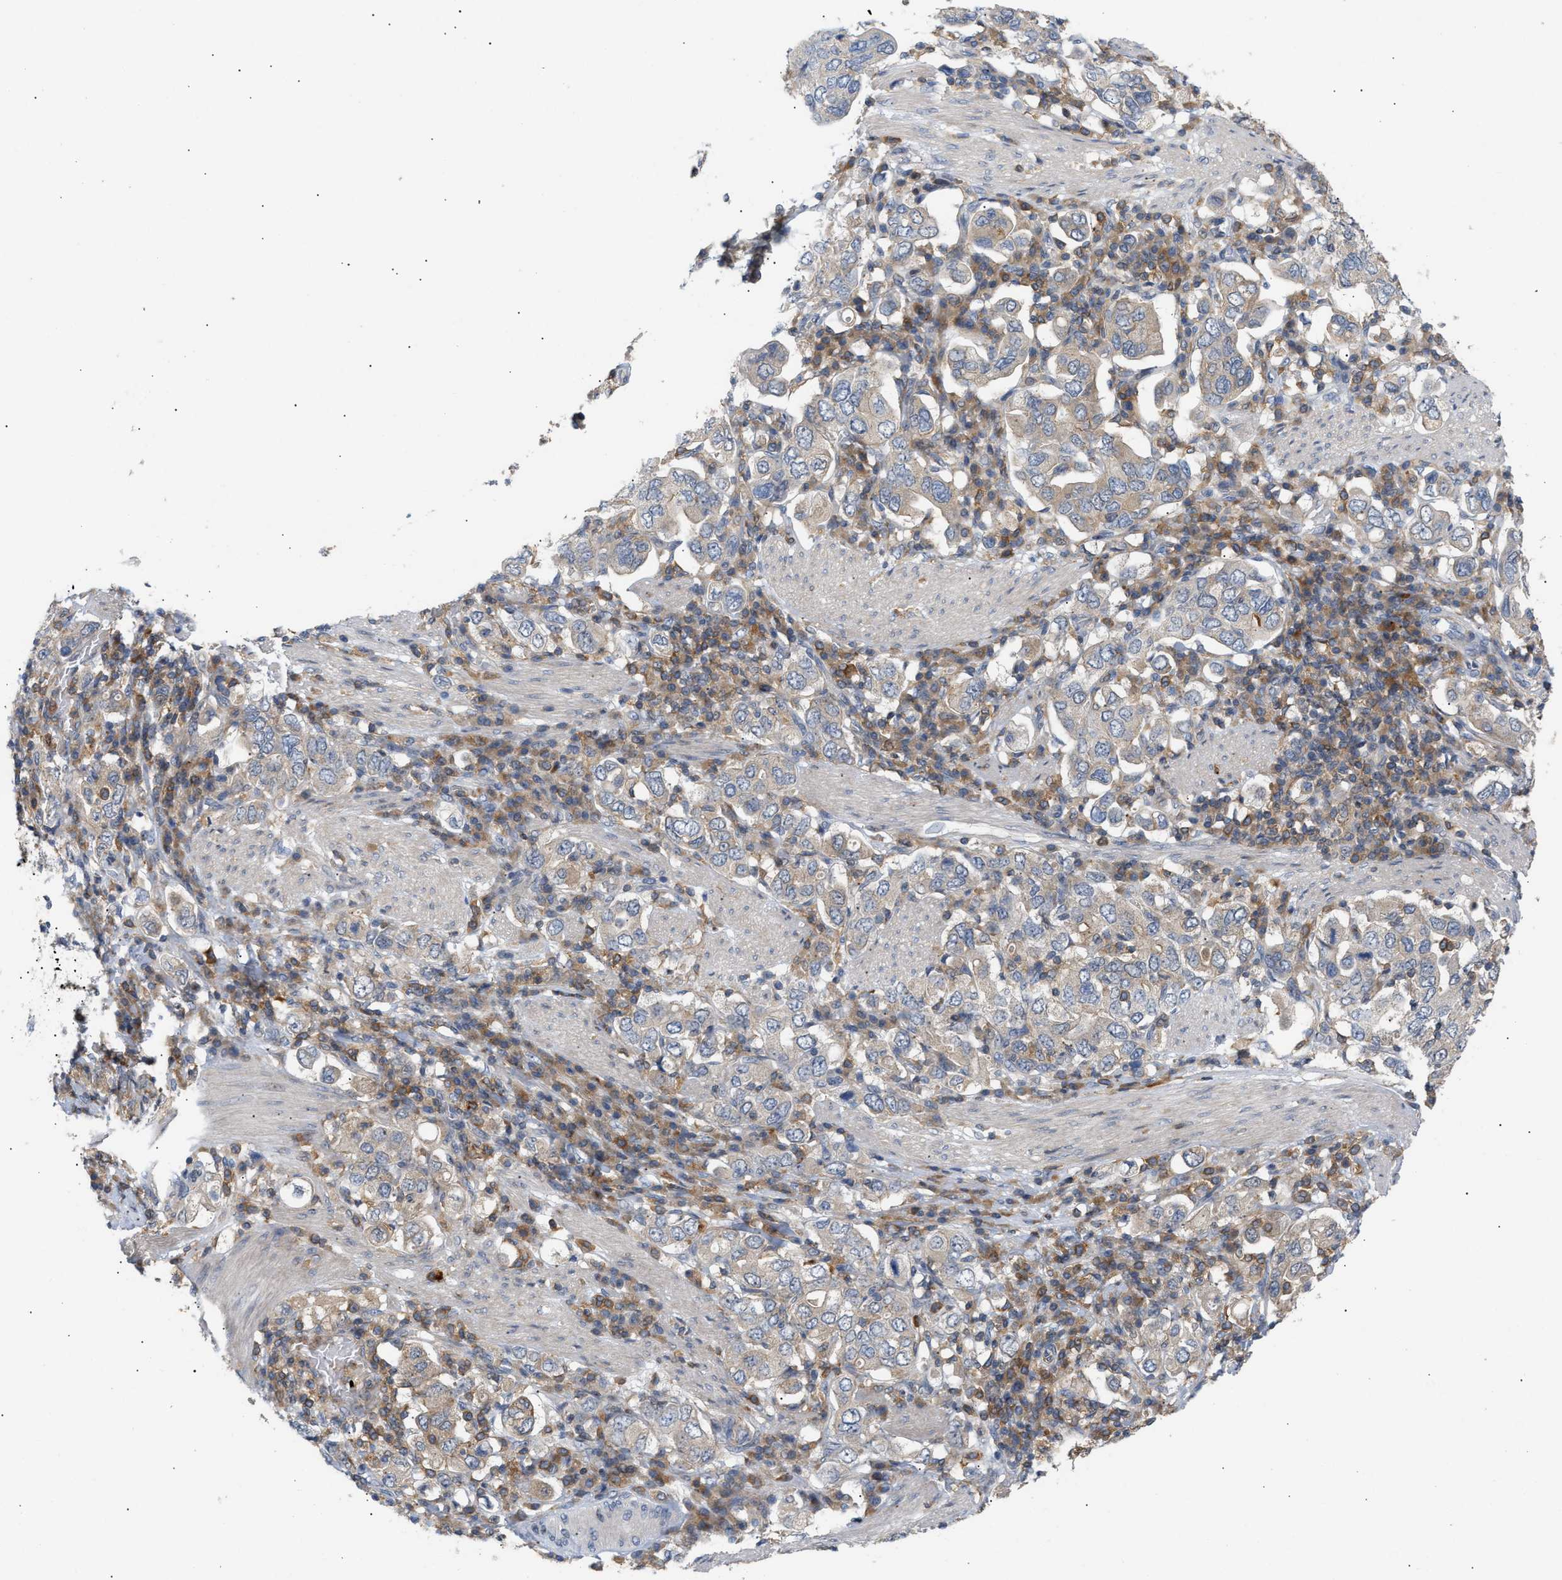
{"staining": {"intensity": "moderate", "quantity": "<25%", "location": "cytoplasmic/membranous"}, "tissue": "stomach cancer", "cell_type": "Tumor cells", "image_type": "cancer", "snomed": [{"axis": "morphology", "description": "Adenocarcinoma, NOS"}, {"axis": "topography", "description": "Stomach, upper"}], "caption": "Stomach cancer tissue demonstrates moderate cytoplasmic/membranous positivity in approximately <25% of tumor cells, visualized by immunohistochemistry. (DAB (3,3'-diaminobenzidine) IHC with brightfield microscopy, high magnification).", "gene": "DBNL", "patient": {"sex": "male", "age": 62}}